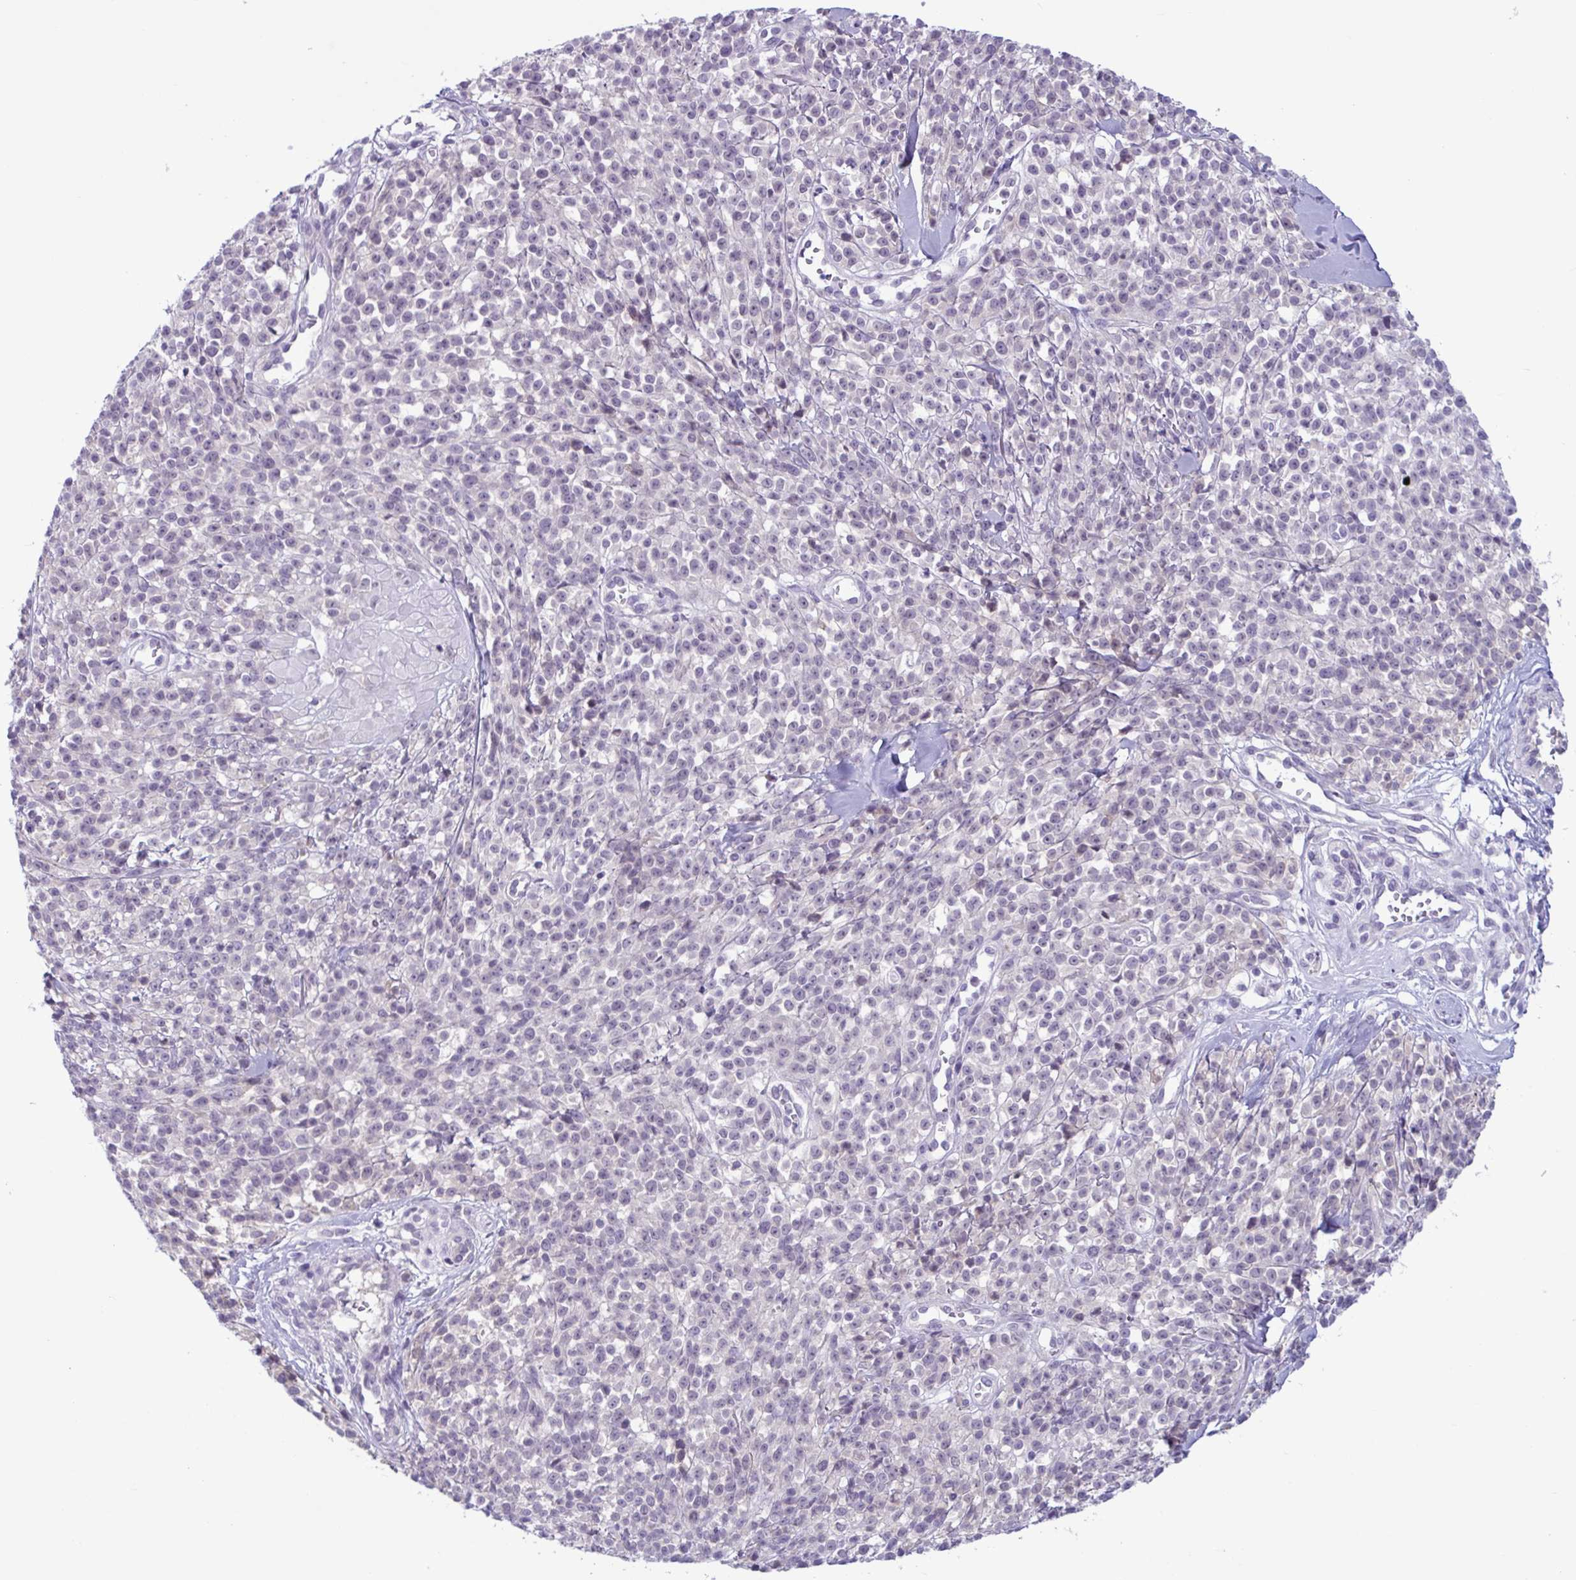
{"staining": {"intensity": "negative", "quantity": "none", "location": "none"}, "tissue": "melanoma", "cell_type": "Tumor cells", "image_type": "cancer", "snomed": [{"axis": "morphology", "description": "Malignant melanoma, NOS"}, {"axis": "topography", "description": "Skin"}, {"axis": "topography", "description": "Skin of trunk"}], "caption": "There is no significant staining in tumor cells of melanoma.", "gene": "WNT9B", "patient": {"sex": "male", "age": 74}}